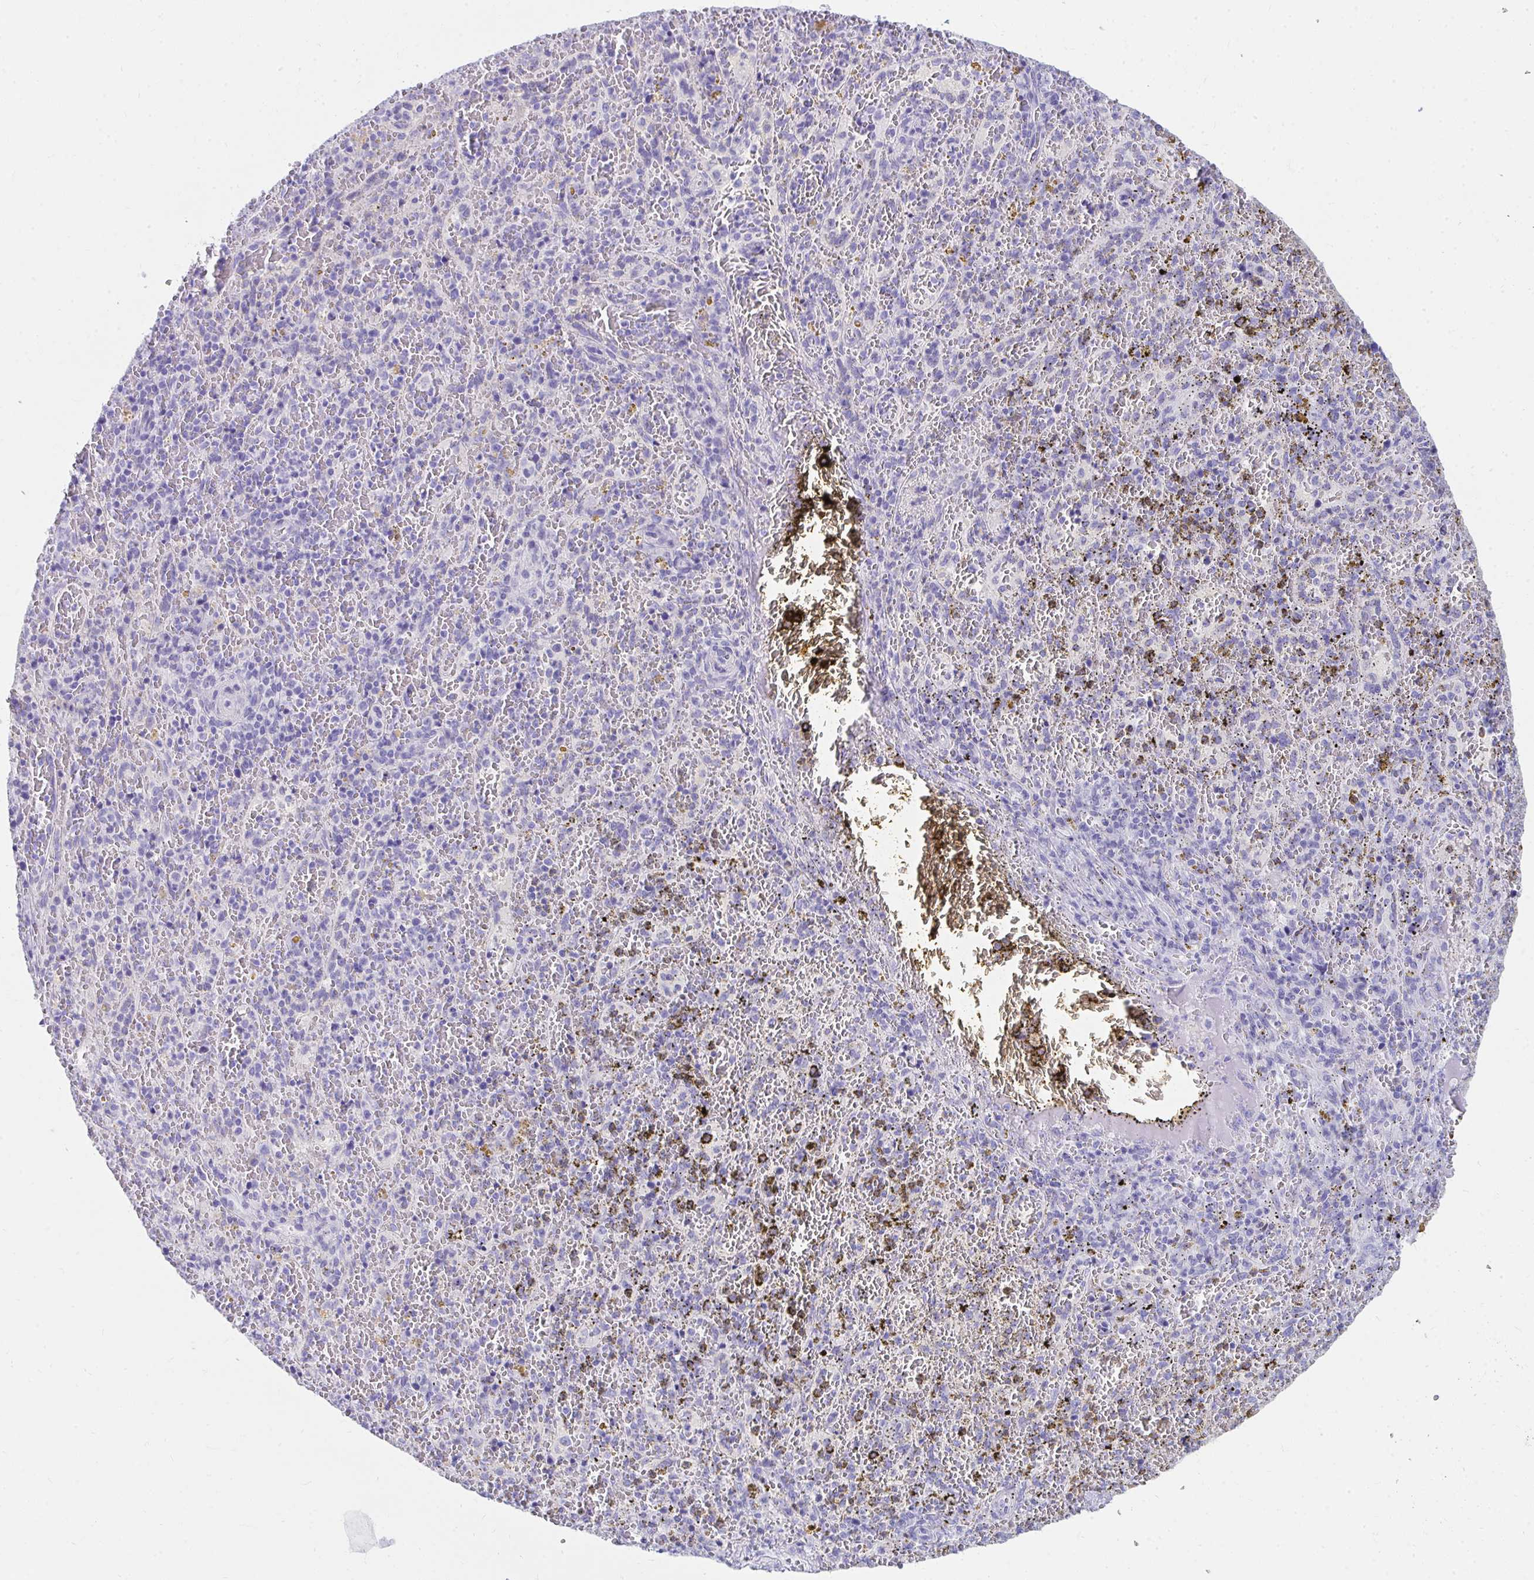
{"staining": {"intensity": "negative", "quantity": "none", "location": "none"}, "tissue": "spleen", "cell_type": "Cells in red pulp", "image_type": "normal", "snomed": [{"axis": "morphology", "description": "Normal tissue, NOS"}, {"axis": "topography", "description": "Spleen"}], "caption": "Cells in red pulp are negative for brown protein staining in unremarkable spleen. (Stains: DAB (3,3'-diaminobenzidine) immunohistochemistry with hematoxylin counter stain, Microscopy: brightfield microscopy at high magnification).", "gene": "HGD", "patient": {"sex": "female", "age": 50}}